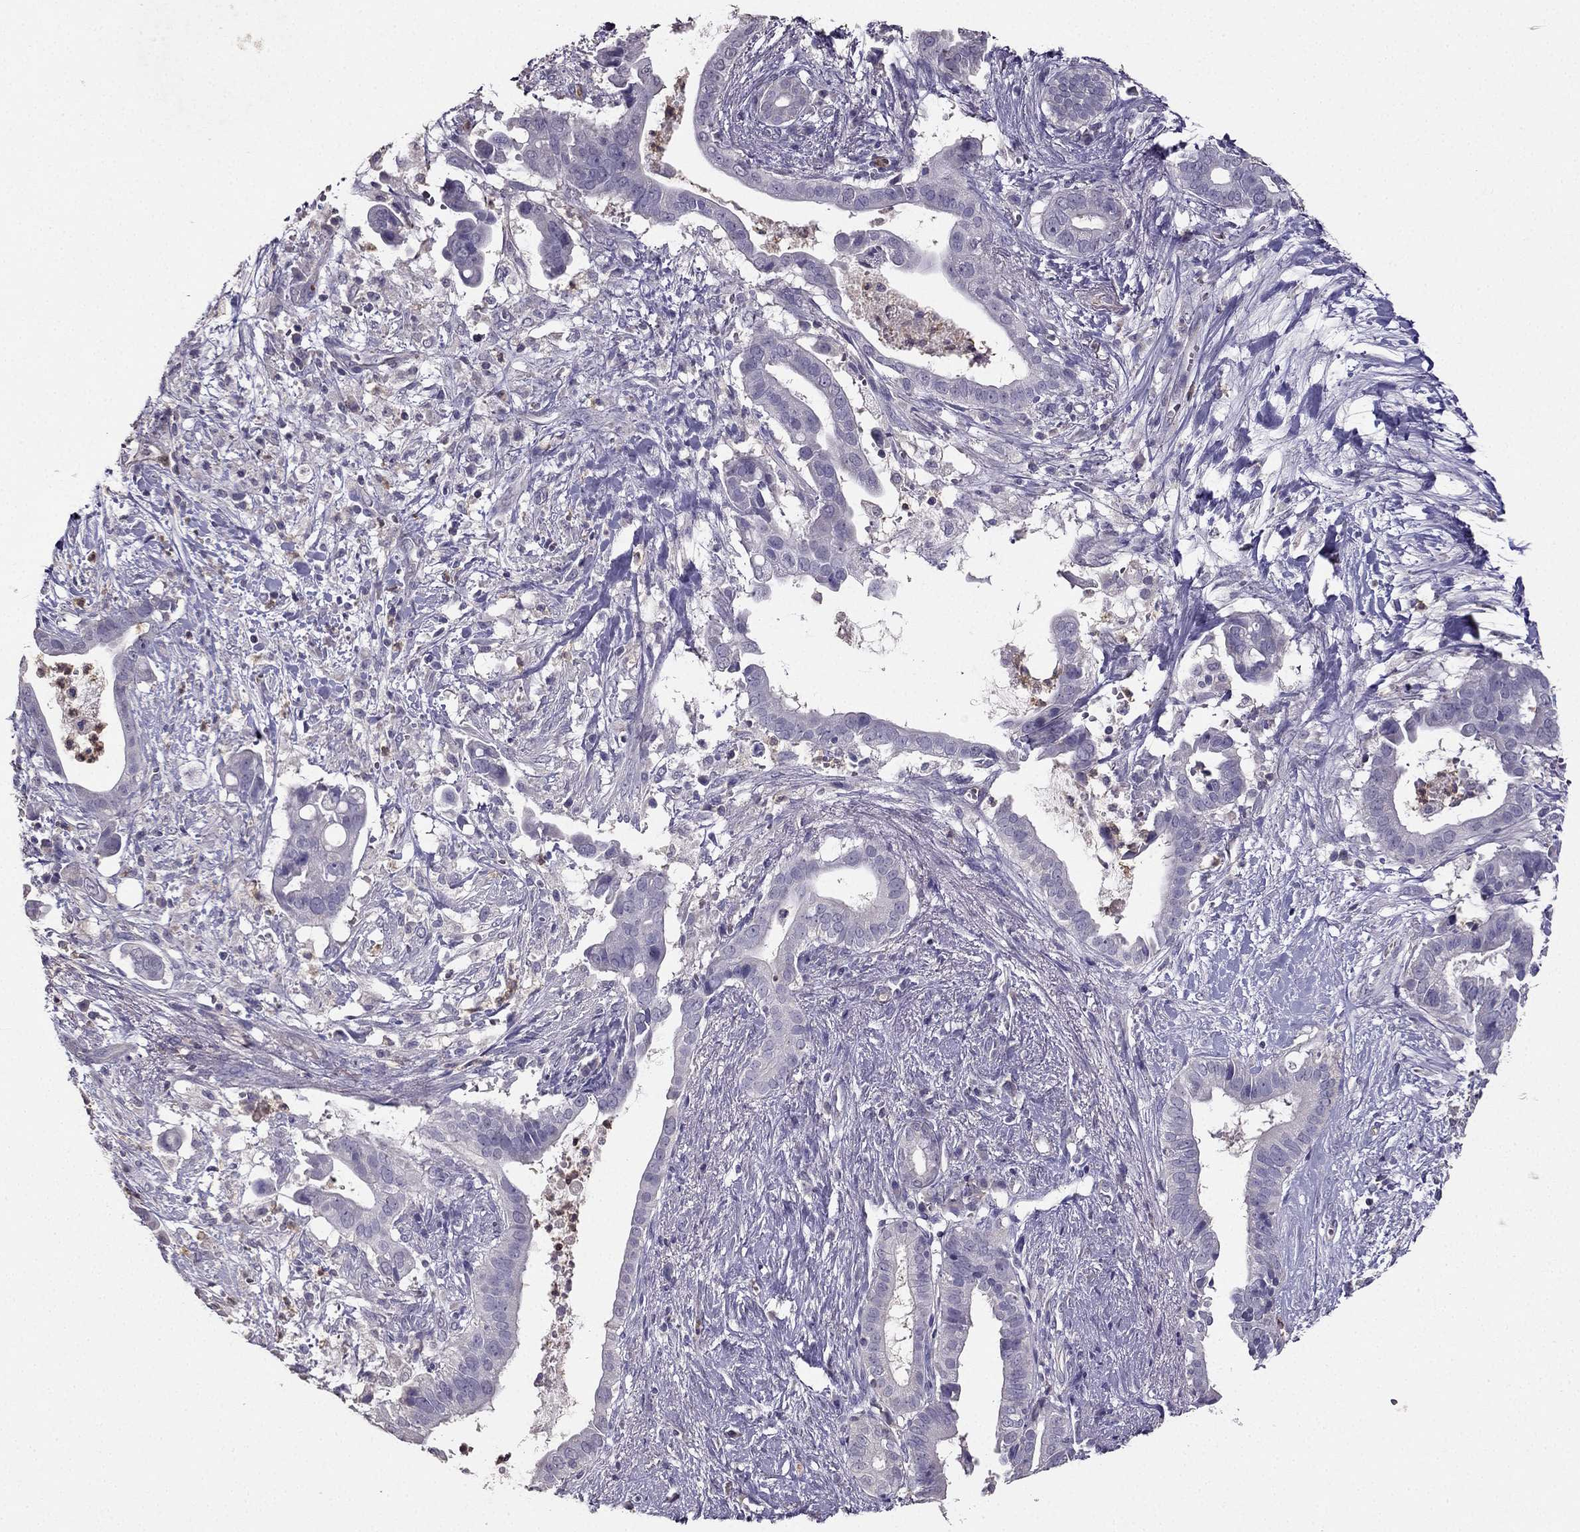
{"staining": {"intensity": "negative", "quantity": "none", "location": "none"}, "tissue": "pancreatic cancer", "cell_type": "Tumor cells", "image_type": "cancer", "snomed": [{"axis": "morphology", "description": "Adenocarcinoma, NOS"}, {"axis": "topography", "description": "Pancreas"}], "caption": "Micrograph shows no significant protein staining in tumor cells of pancreatic cancer (adenocarcinoma).", "gene": "RFLNB", "patient": {"sex": "male", "age": 61}}